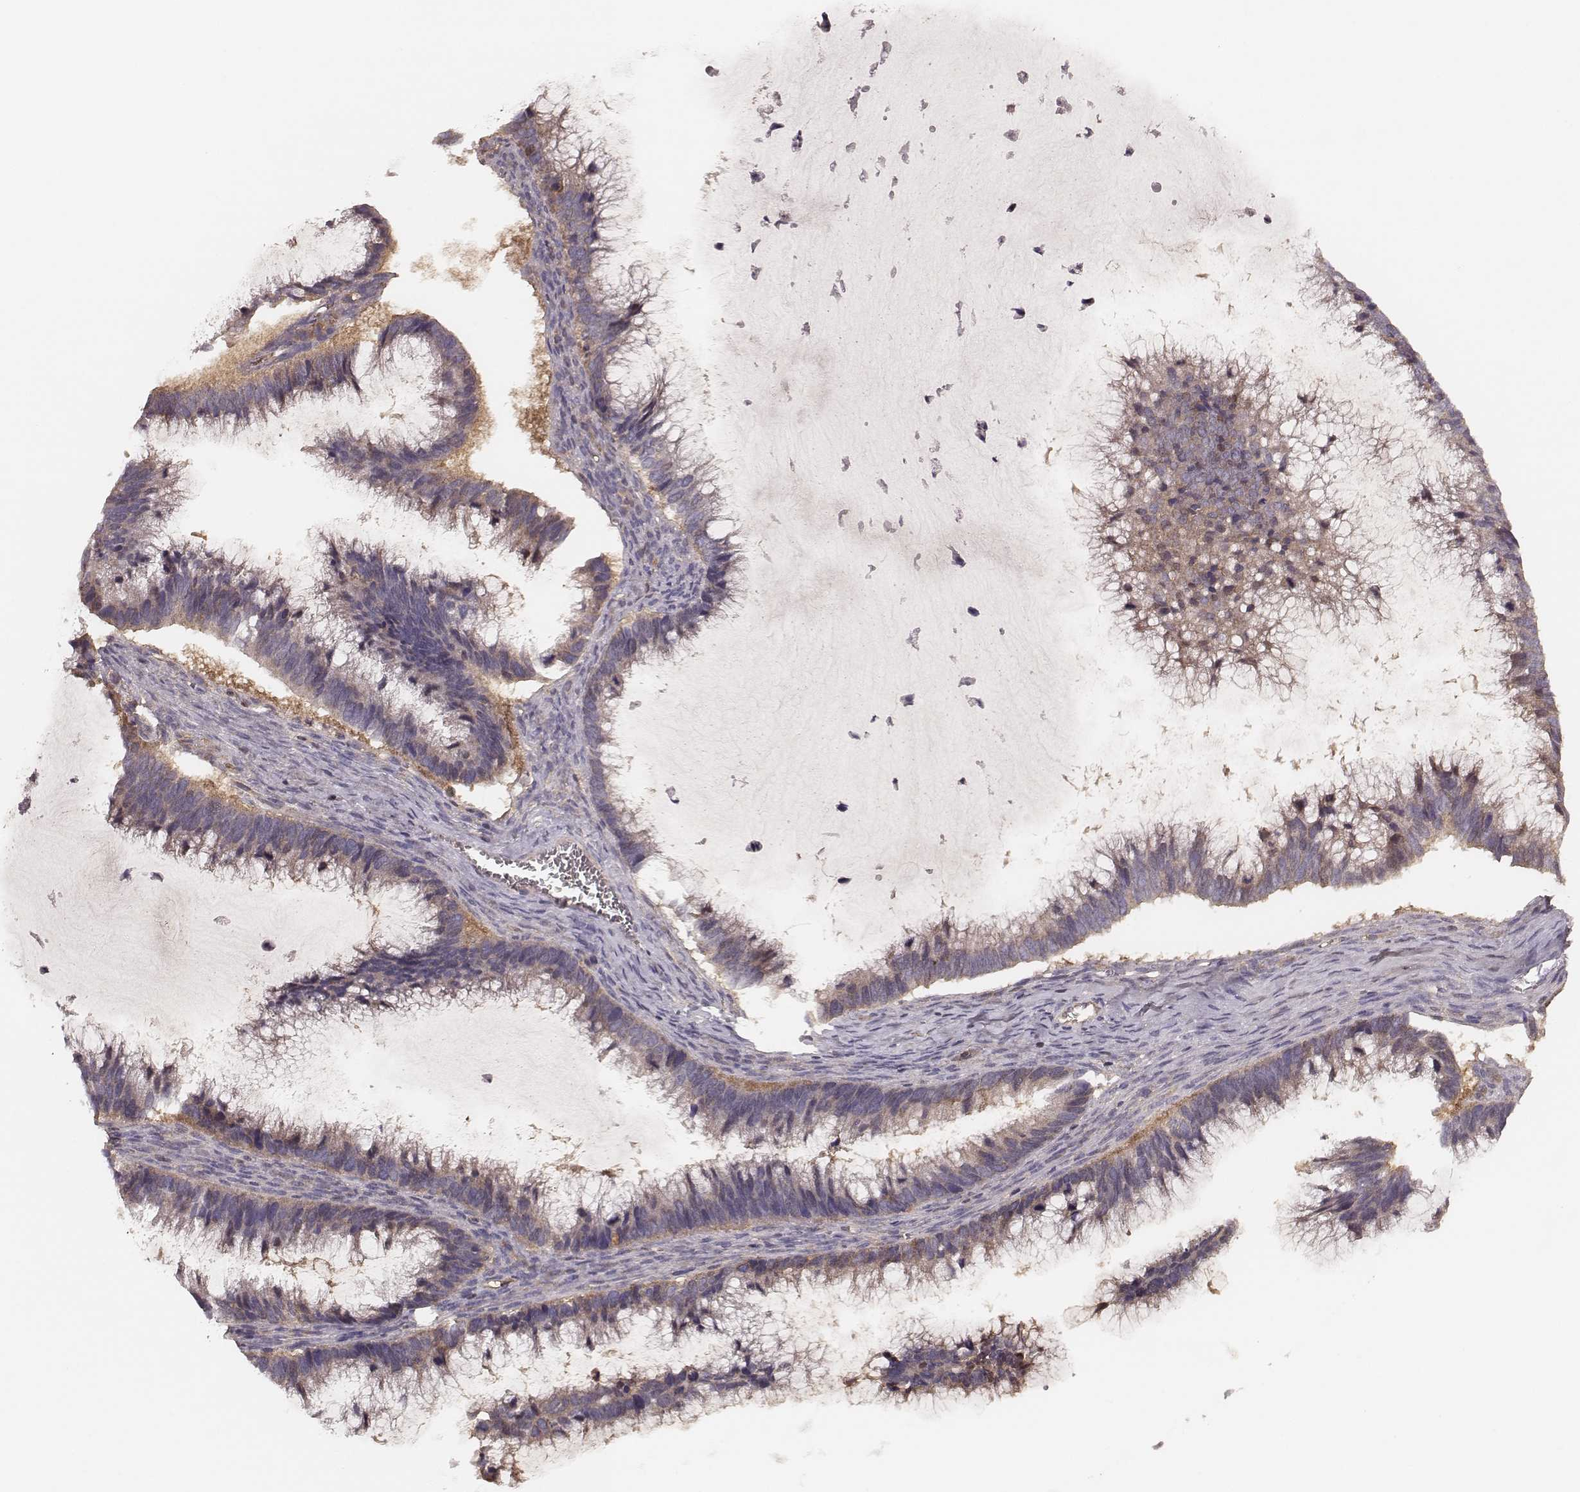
{"staining": {"intensity": "moderate", "quantity": ">75%", "location": "cytoplasmic/membranous"}, "tissue": "ovarian cancer", "cell_type": "Tumor cells", "image_type": "cancer", "snomed": [{"axis": "morphology", "description": "Cystadenocarcinoma, mucinous, NOS"}, {"axis": "topography", "description": "Ovary"}], "caption": "Protein staining reveals moderate cytoplasmic/membranous staining in about >75% of tumor cells in ovarian cancer.", "gene": "CARS1", "patient": {"sex": "female", "age": 38}}